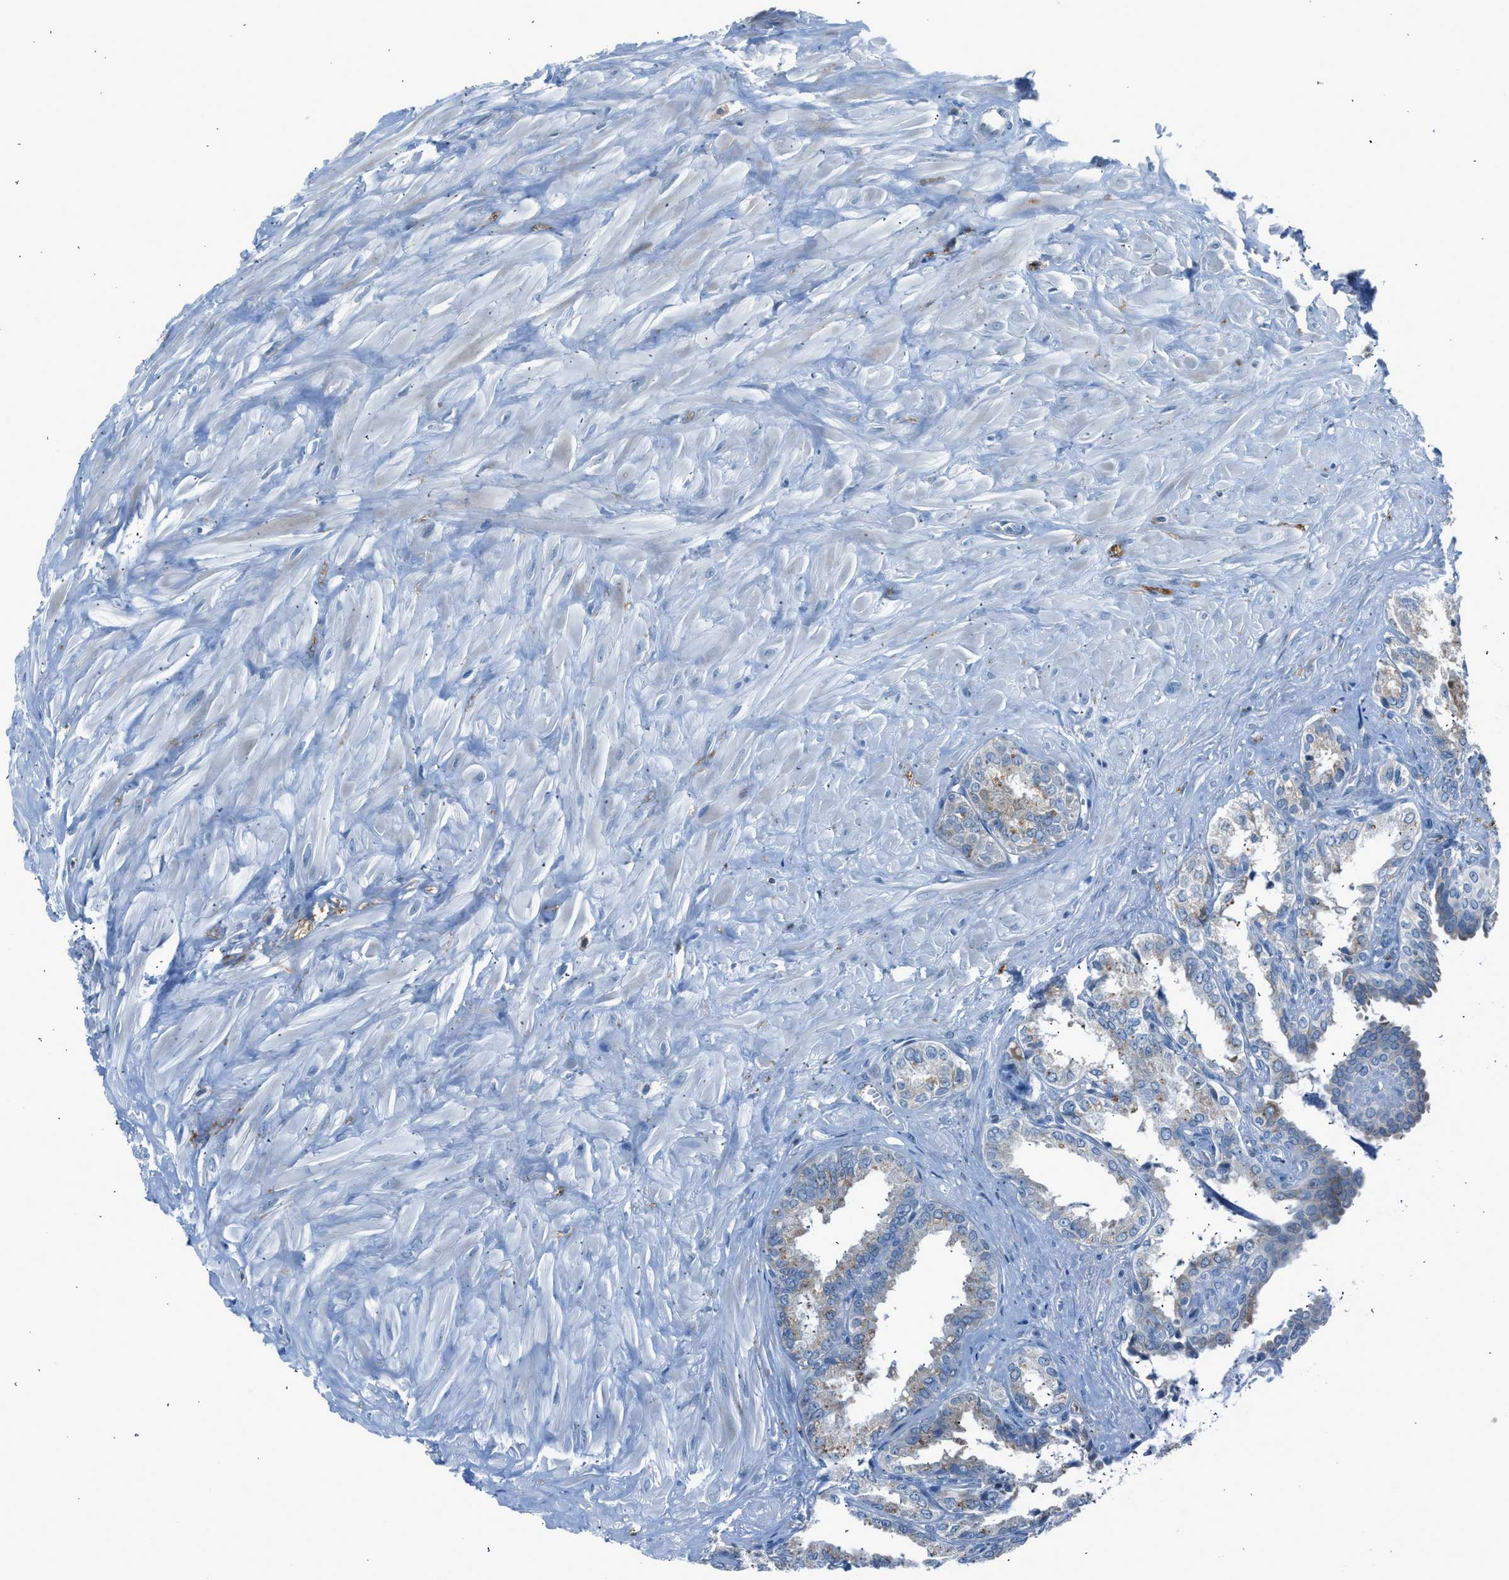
{"staining": {"intensity": "weak", "quantity": "<25%", "location": "cytoplasmic/membranous"}, "tissue": "seminal vesicle", "cell_type": "Glandular cells", "image_type": "normal", "snomed": [{"axis": "morphology", "description": "Normal tissue, NOS"}, {"axis": "topography", "description": "Seminal veicle"}], "caption": "Human seminal vesicle stained for a protein using immunohistochemistry (IHC) displays no staining in glandular cells.", "gene": "RNF41", "patient": {"sex": "male", "age": 64}}